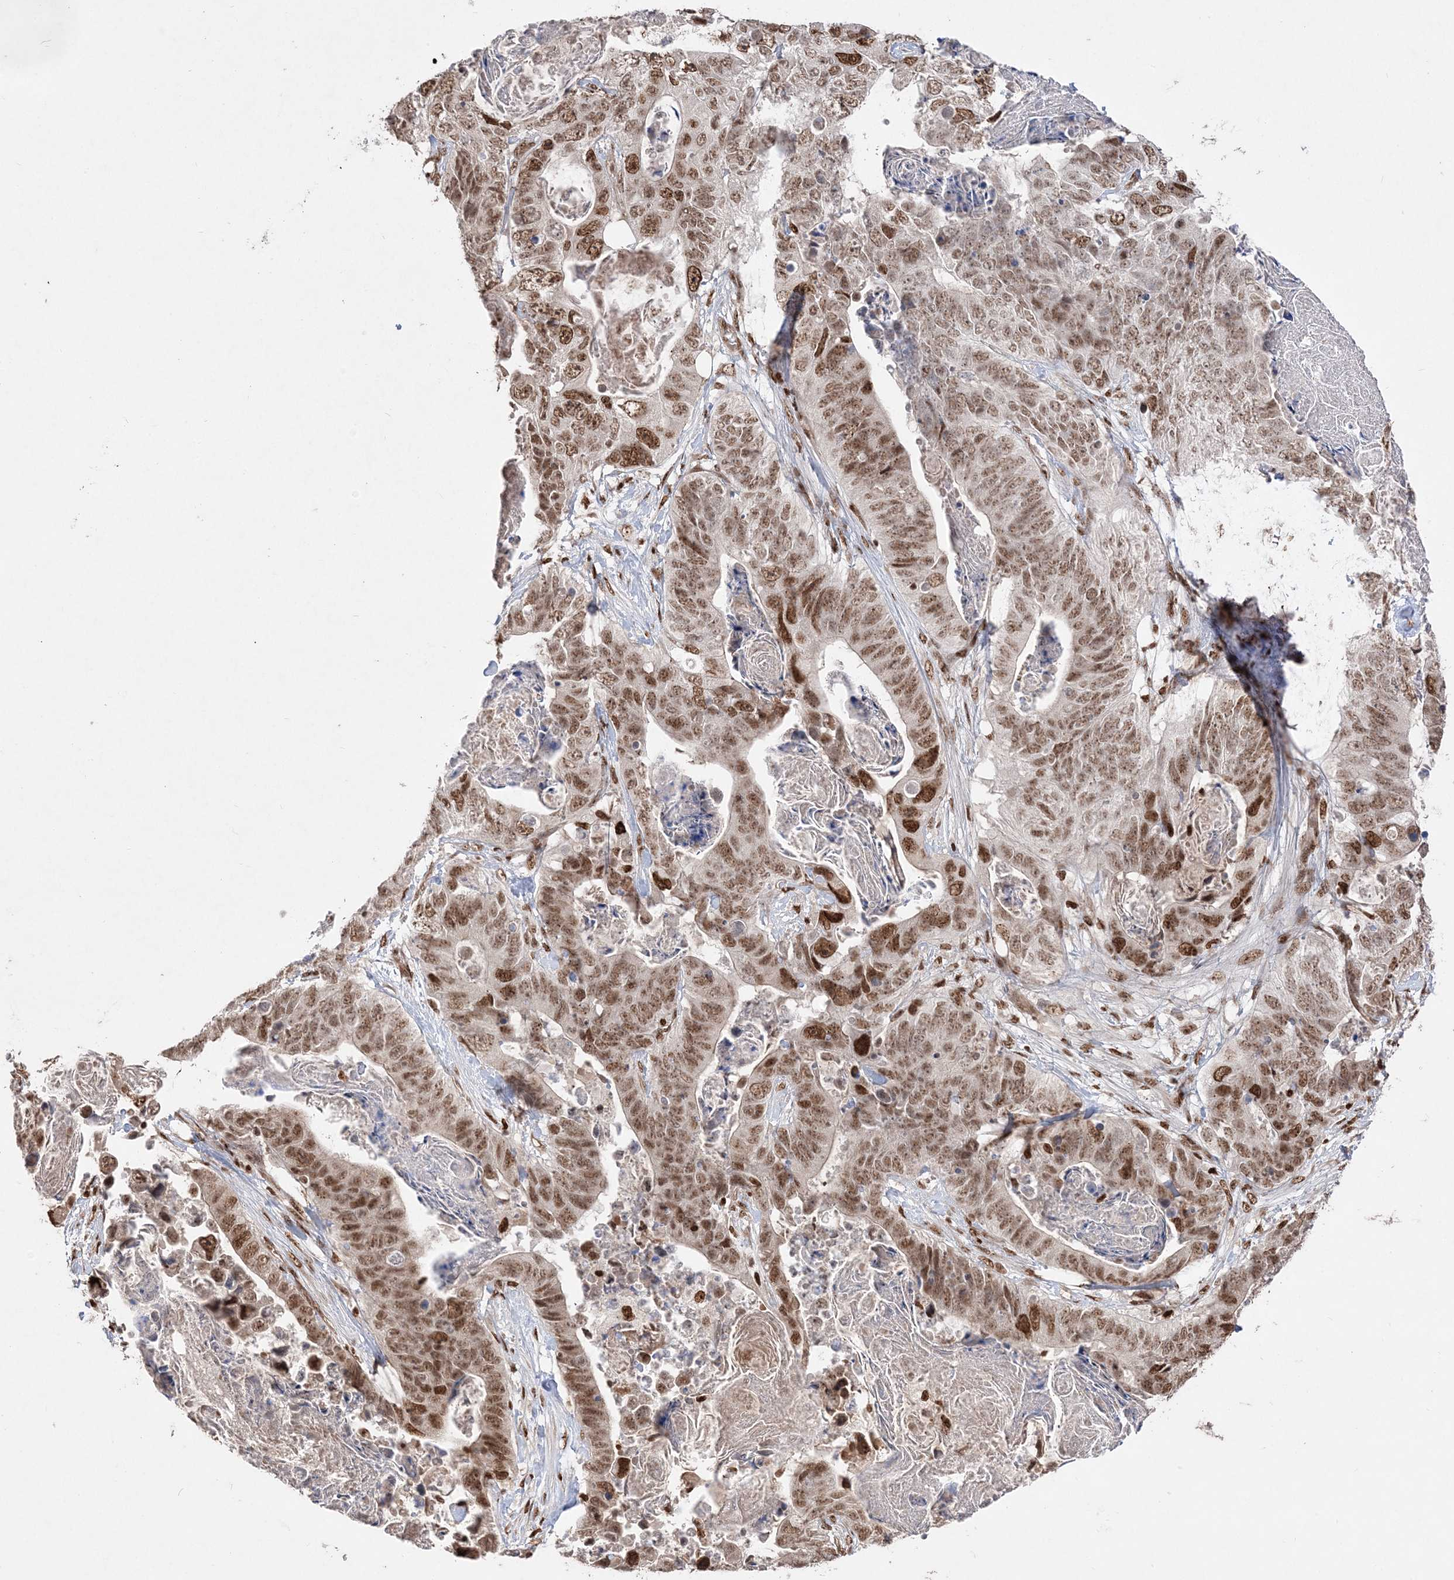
{"staining": {"intensity": "strong", "quantity": ">75%", "location": "nuclear"}, "tissue": "stomach cancer", "cell_type": "Tumor cells", "image_type": "cancer", "snomed": [{"axis": "morphology", "description": "Adenocarcinoma, NOS"}, {"axis": "topography", "description": "Stomach"}], "caption": "The immunohistochemical stain highlights strong nuclear expression in tumor cells of adenocarcinoma (stomach) tissue.", "gene": "RBM17", "patient": {"sex": "female", "age": 89}}